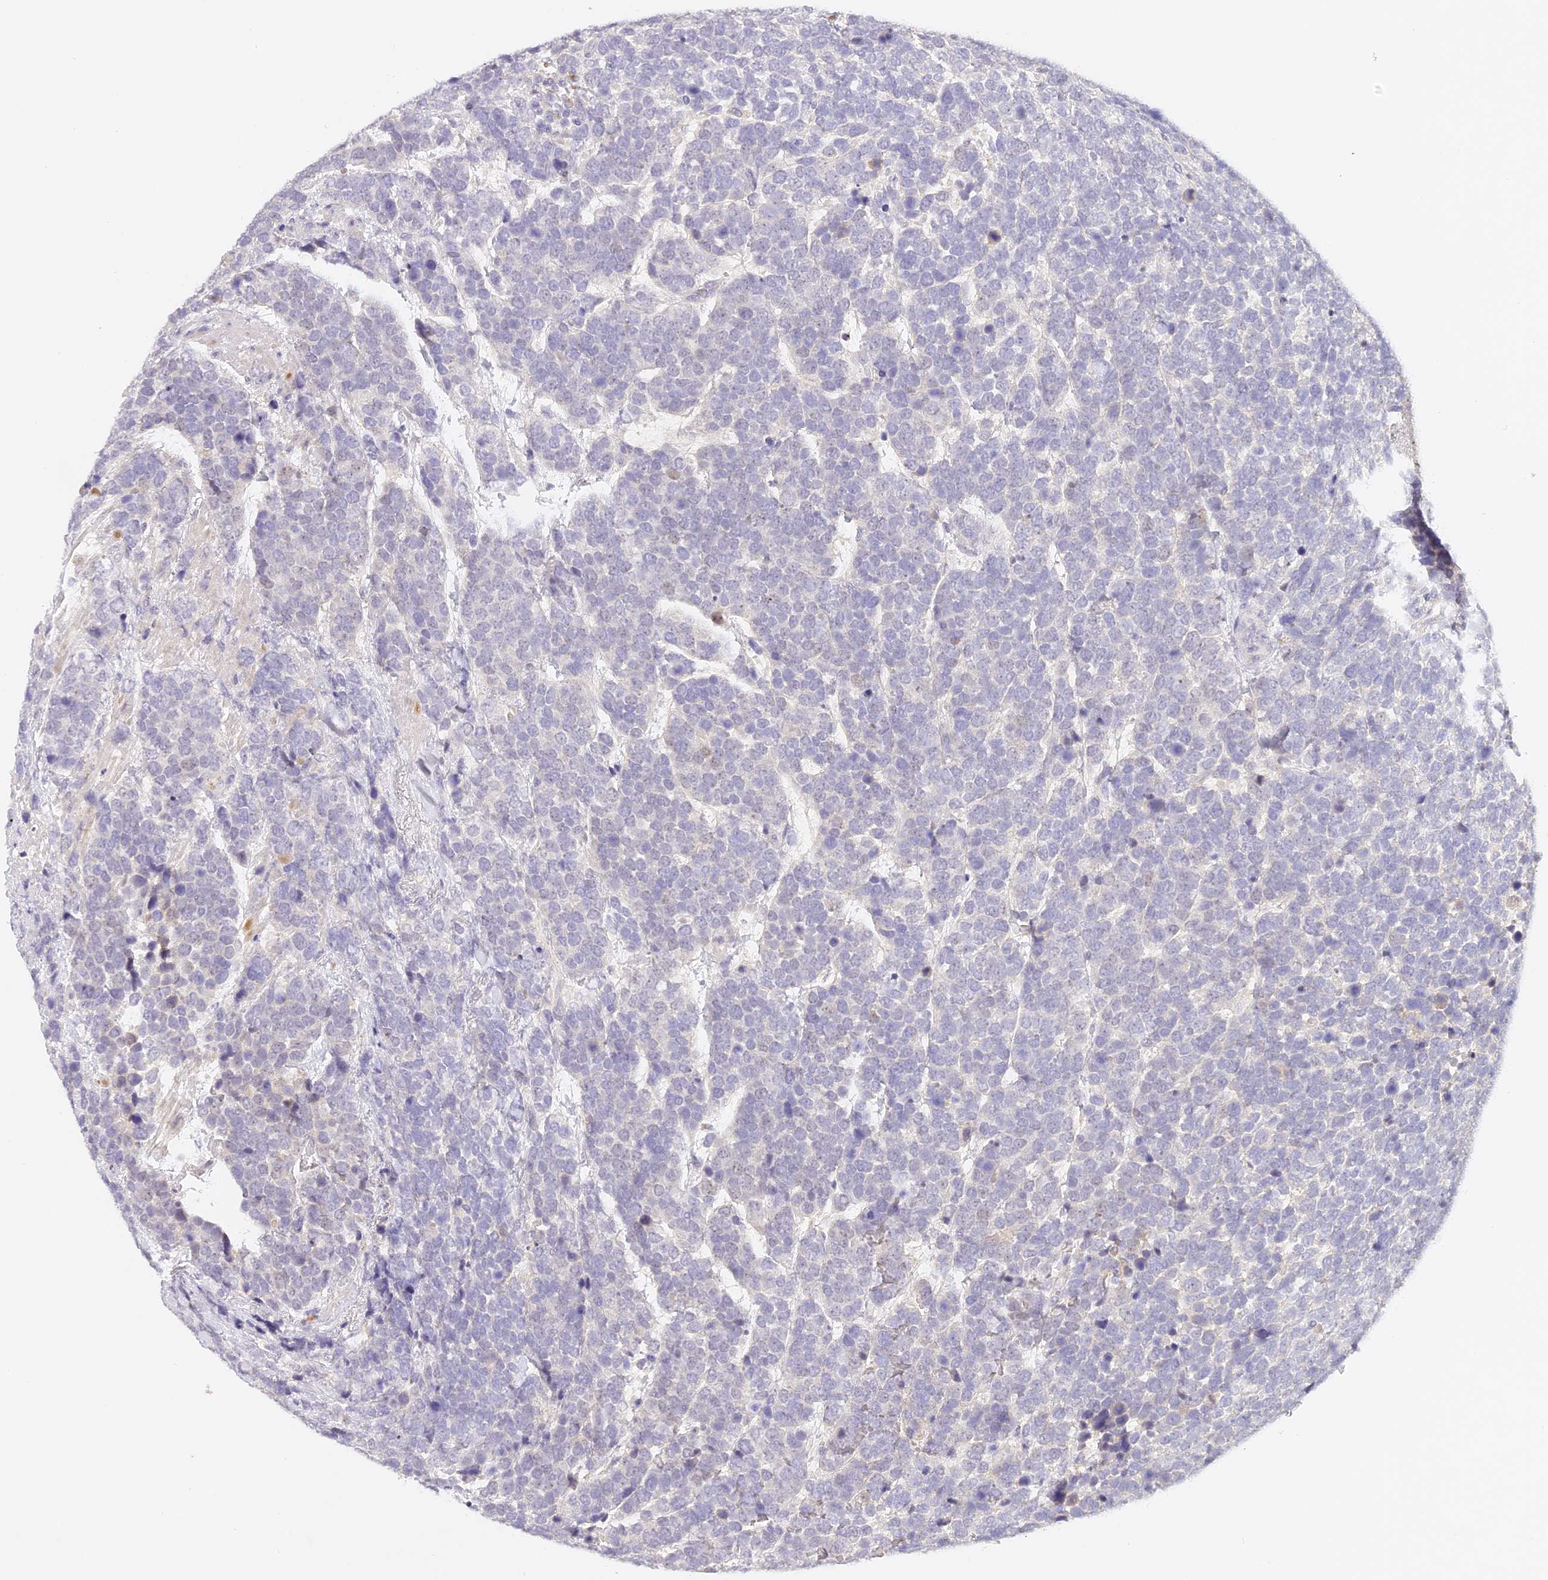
{"staining": {"intensity": "negative", "quantity": "none", "location": "none"}, "tissue": "urothelial cancer", "cell_type": "Tumor cells", "image_type": "cancer", "snomed": [{"axis": "morphology", "description": "Urothelial carcinoma, High grade"}, {"axis": "topography", "description": "Urinary bladder"}], "caption": "High power microscopy histopathology image of an immunohistochemistry (IHC) image of urothelial cancer, revealing no significant staining in tumor cells.", "gene": "ELL3", "patient": {"sex": "female", "age": 82}}